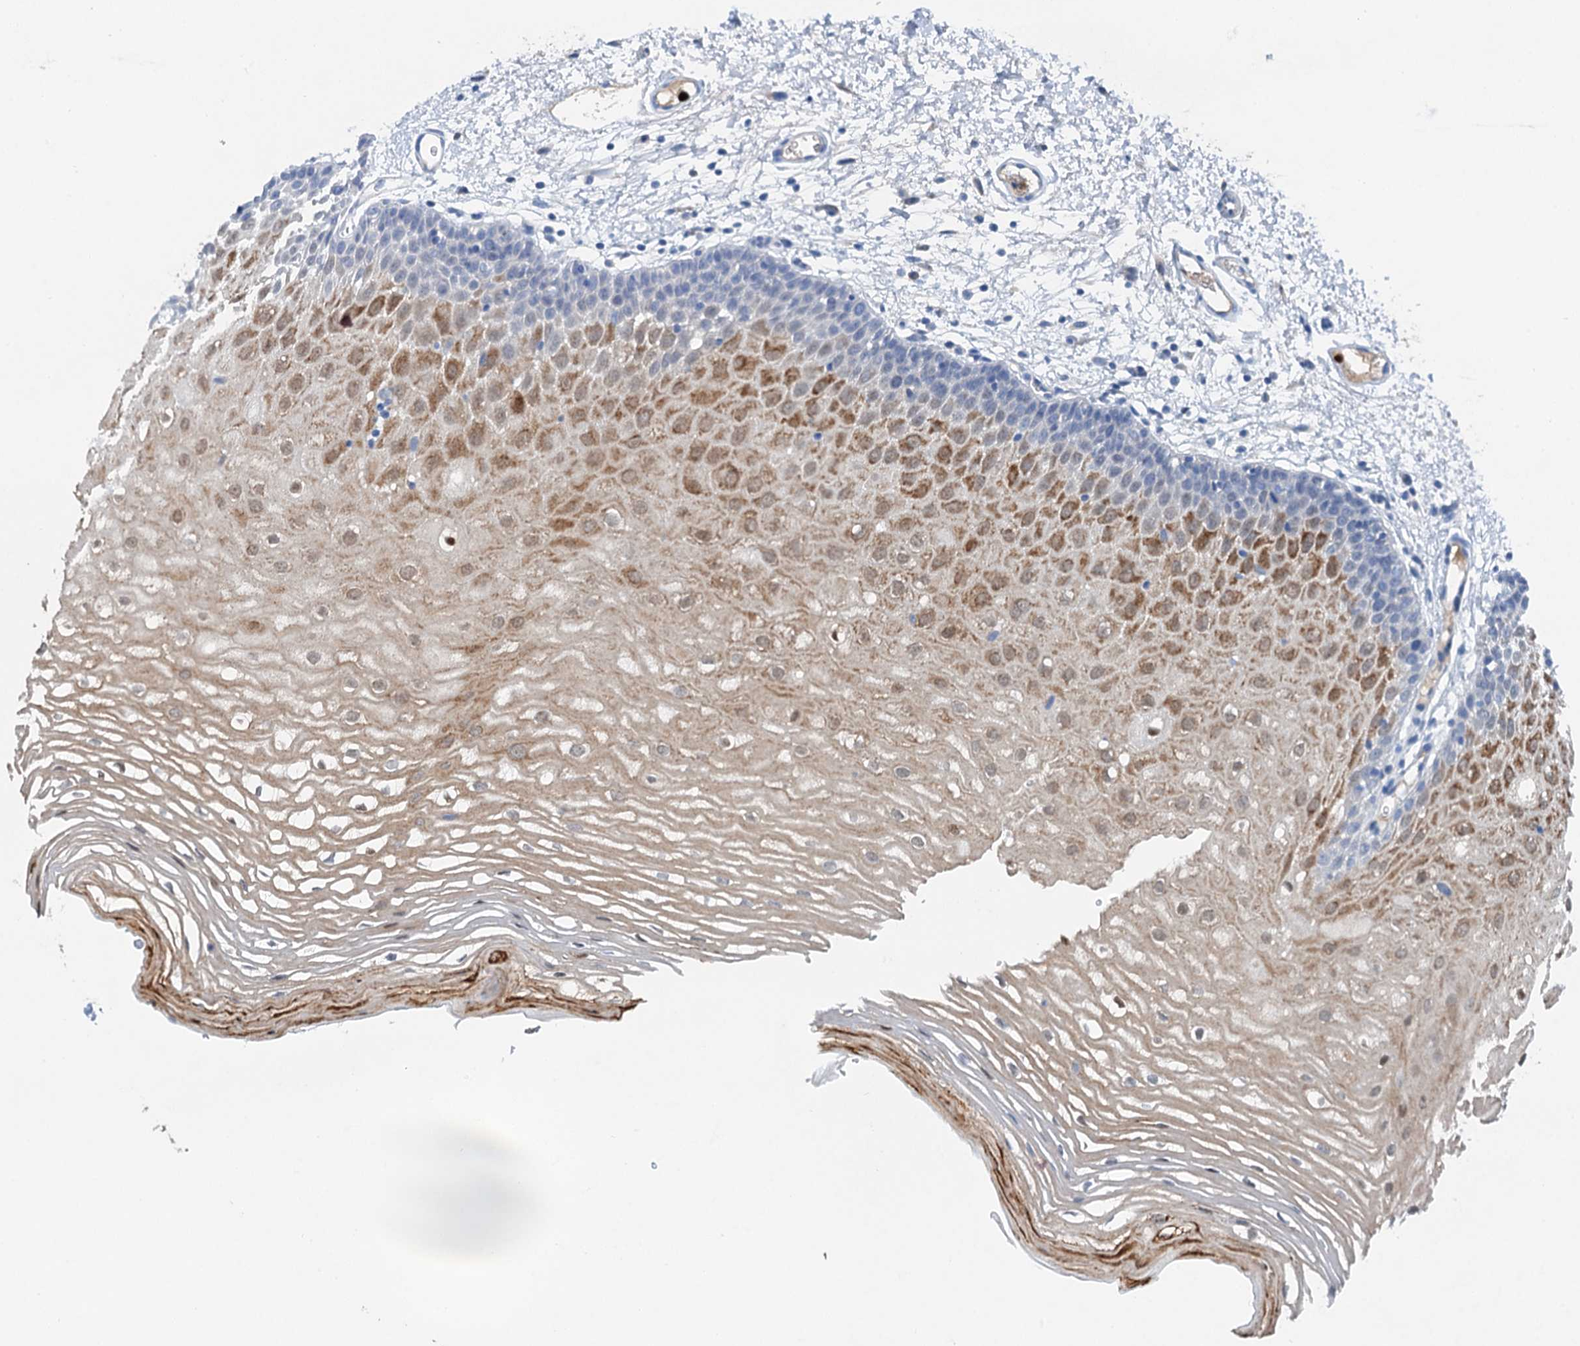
{"staining": {"intensity": "moderate", "quantity": "<25%", "location": "cytoplasmic/membranous"}, "tissue": "oral mucosa", "cell_type": "Squamous epithelial cells", "image_type": "normal", "snomed": [{"axis": "morphology", "description": "Normal tissue, NOS"}, {"axis": "topography", "description": "Oral tissue"}, {"axis": "topography", "description": "Tounge, NOS"}], "caption": "Approximately <25% of squamous epithelial cells in normal oral mucosa reveal moderate cytoplasmic/membranous protein positivity as visualized by brown immunohistochemical staining.", "gene": "OTOA", "patient": {"sex": "female", "age": 73}}